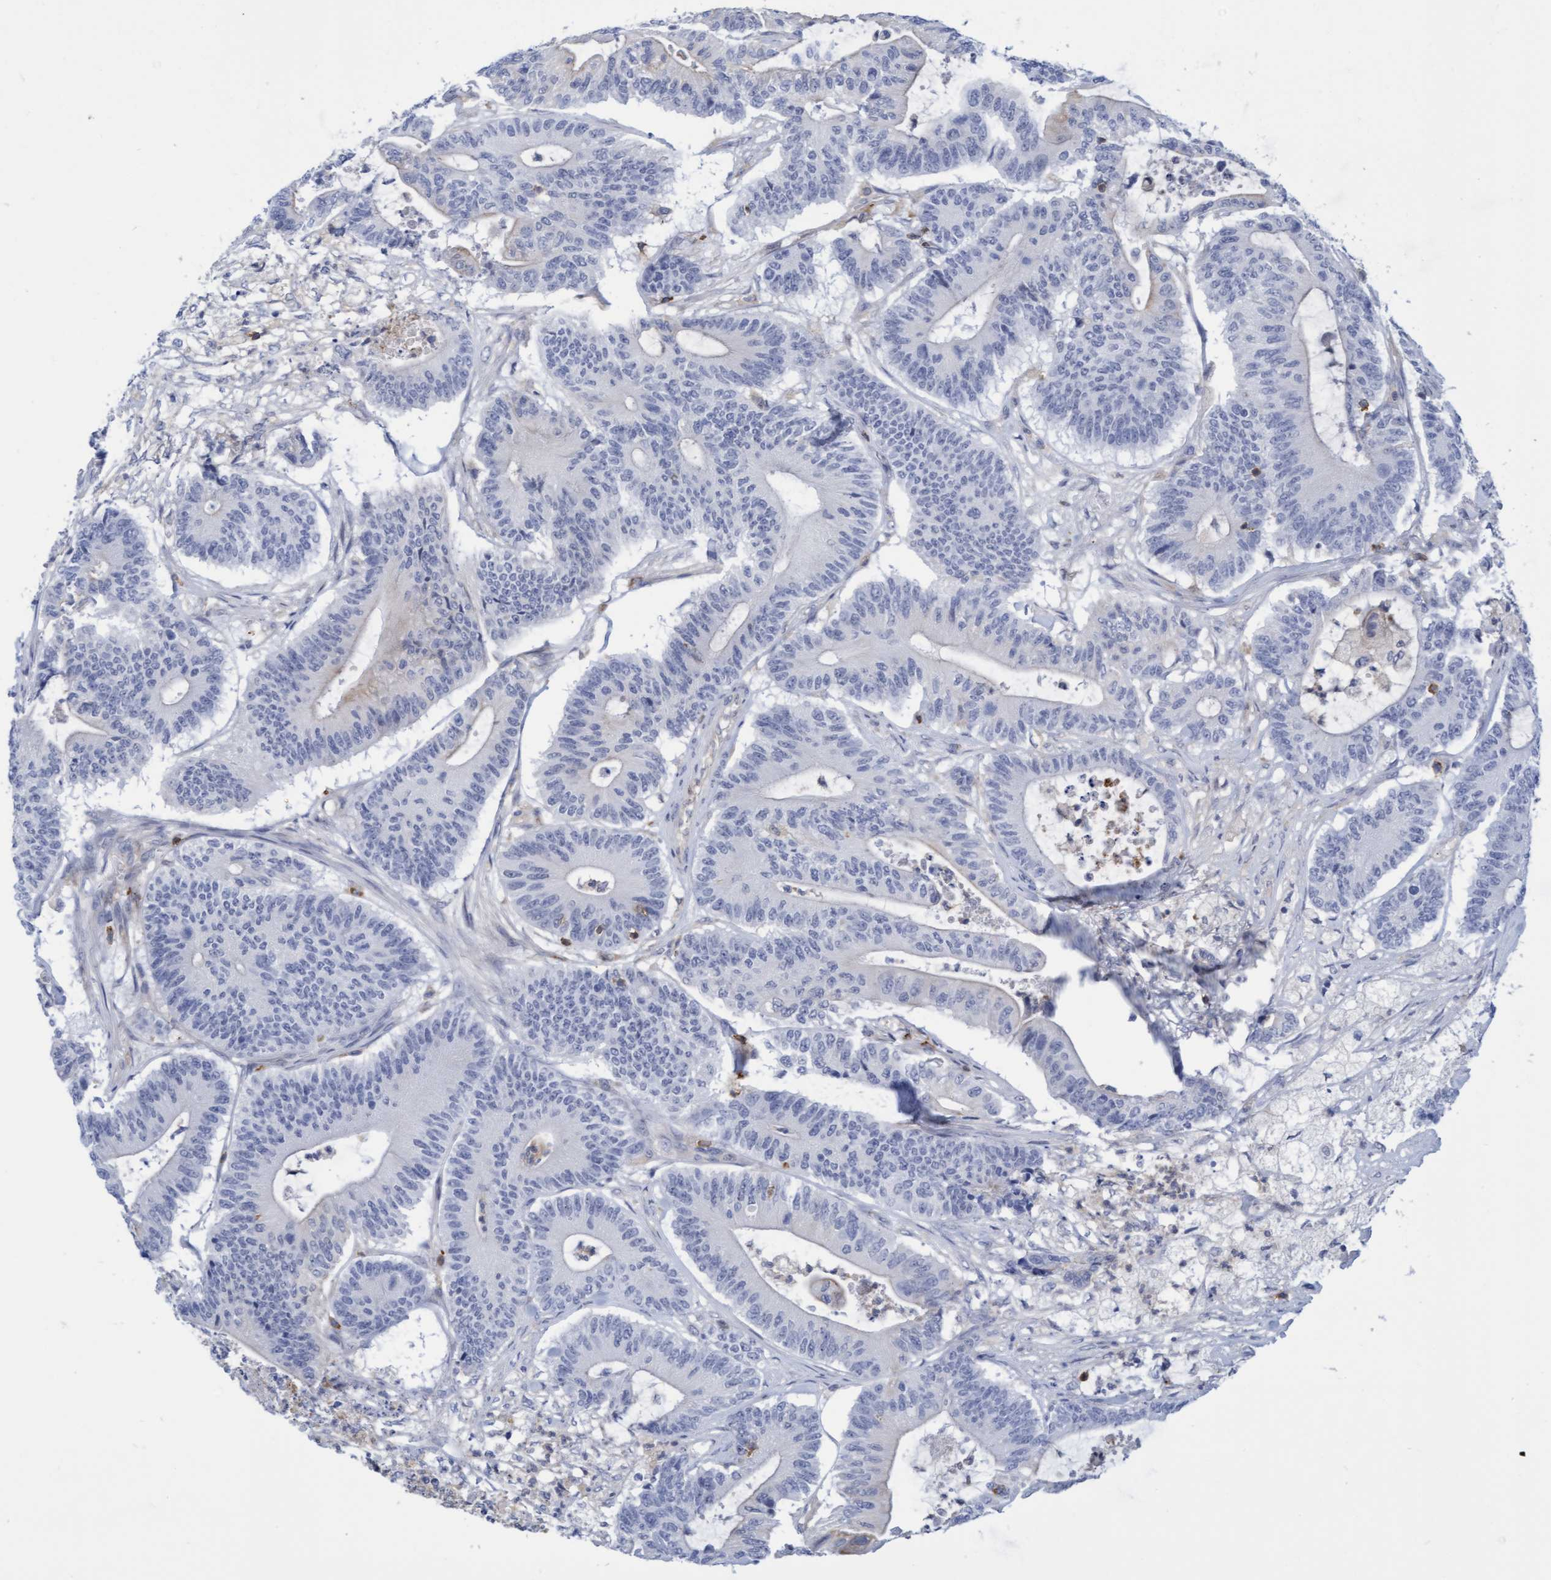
{"staining": {"intensity": "negative", "quantity": "none", "location": "none"}, "tissue": "colorectal cancer", "cell_type": "Tumor cells", "image_type": "cancer", "snomed": [{"axis": "morphology", "description": "Adenocarcinoma, NOS"}, {"axis": "topography", "description": "Colon"}], "caption": "This is an IHC micrograph of colorectal adenocarcinoma. There is no staining in tumor cells.", "gene": "FNBP1", "patient": {"sex": "female", "age": 84}}